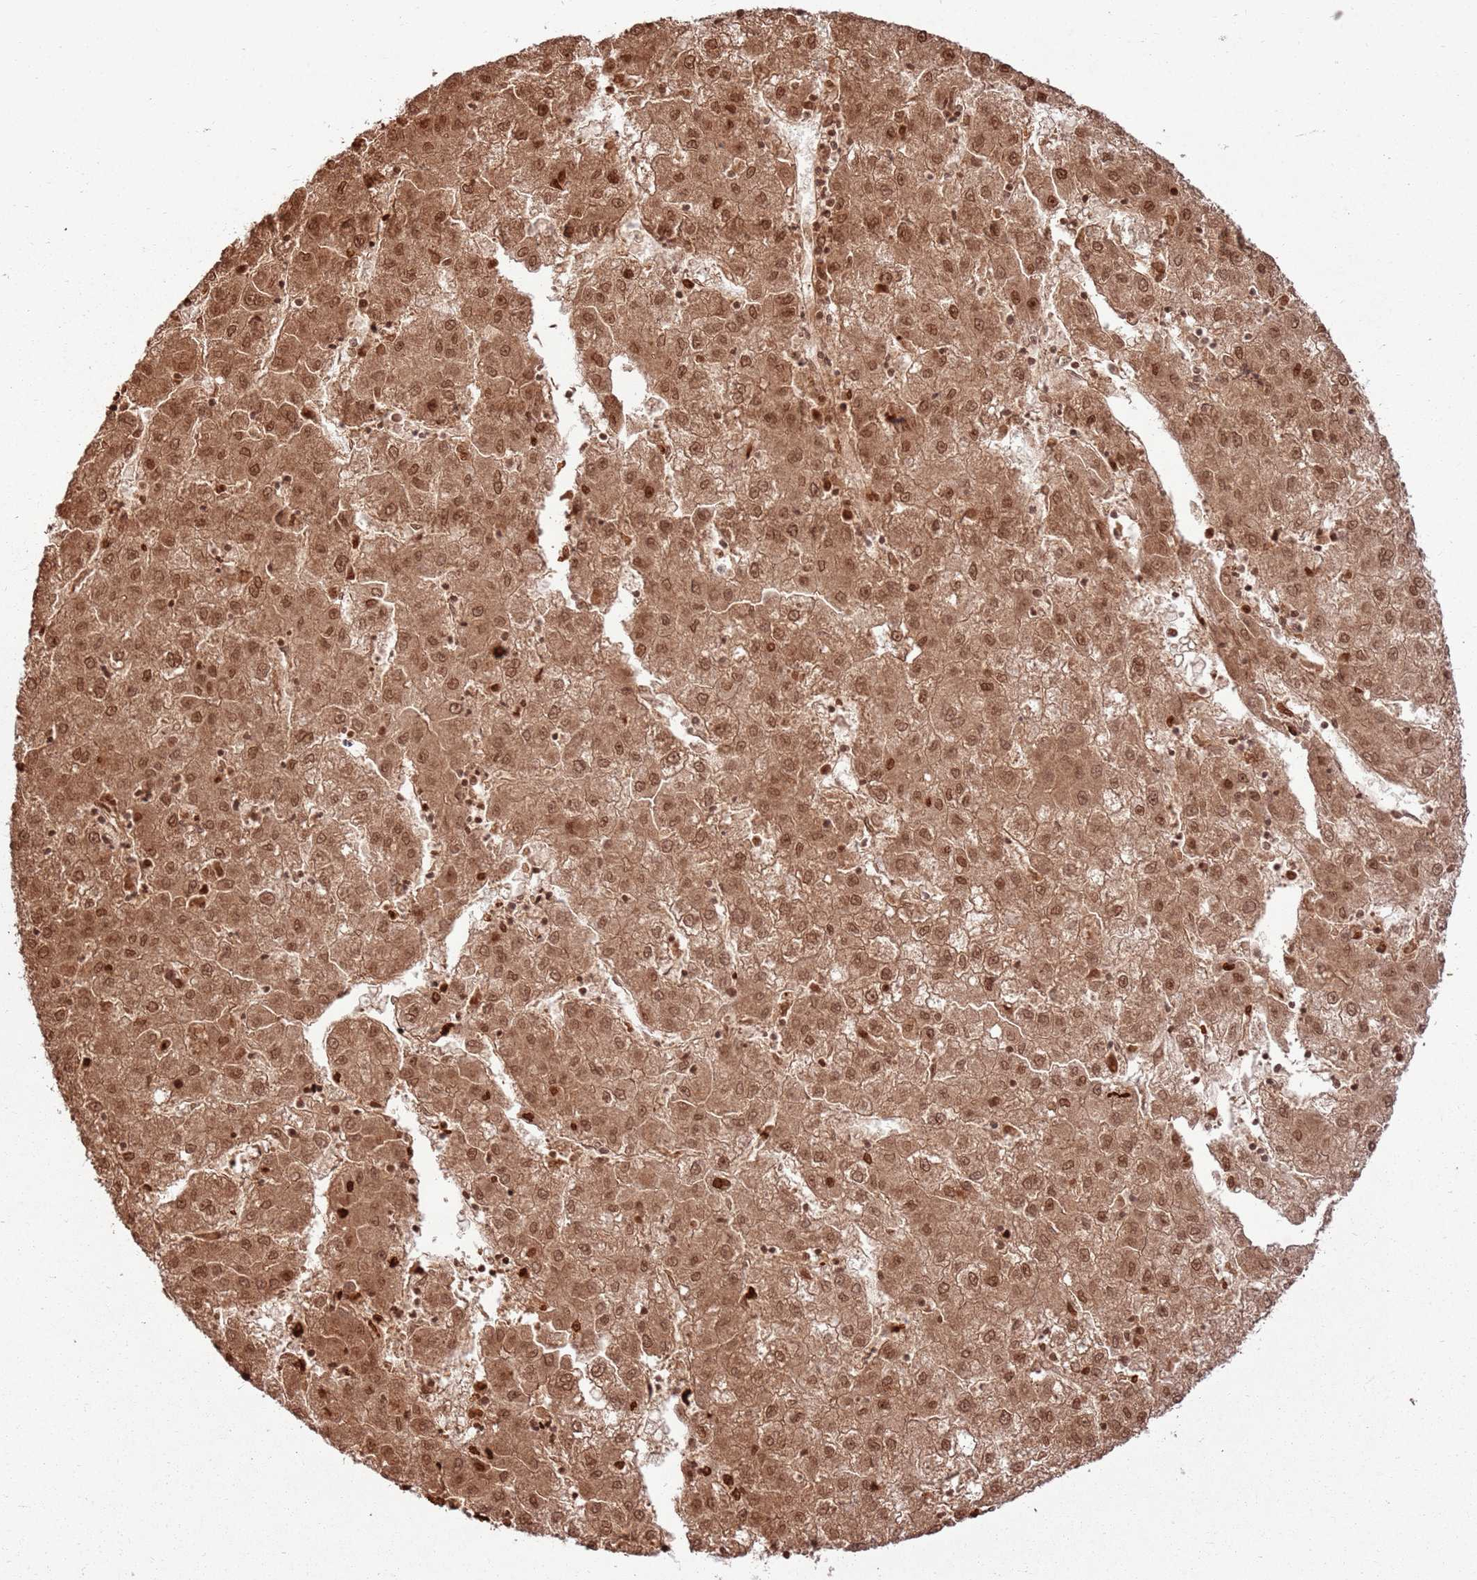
{"staining": {"intensity": "moderate", "quantity": ">75%", "location": "cytoplasmic/membranous,nuclear"}, "tissue": "liver cancer", "cell_type": "Tumor cells", "image_type": "cancer", "snomed": [{"axis": "morphology", "description": "Carcinoma, Hepatocellular, NOS"}, {"axis": "topography", "description": "Liver"}], "caption": "Moderate cytoplasmic/membranous and nuclear staining for a protein is identified in approximately >75% of tumor cells of liver cancer using immunohistochemistry (IHC).", "gene": "TBC1D13", "patient": {"sex": "male", "age": 72}}